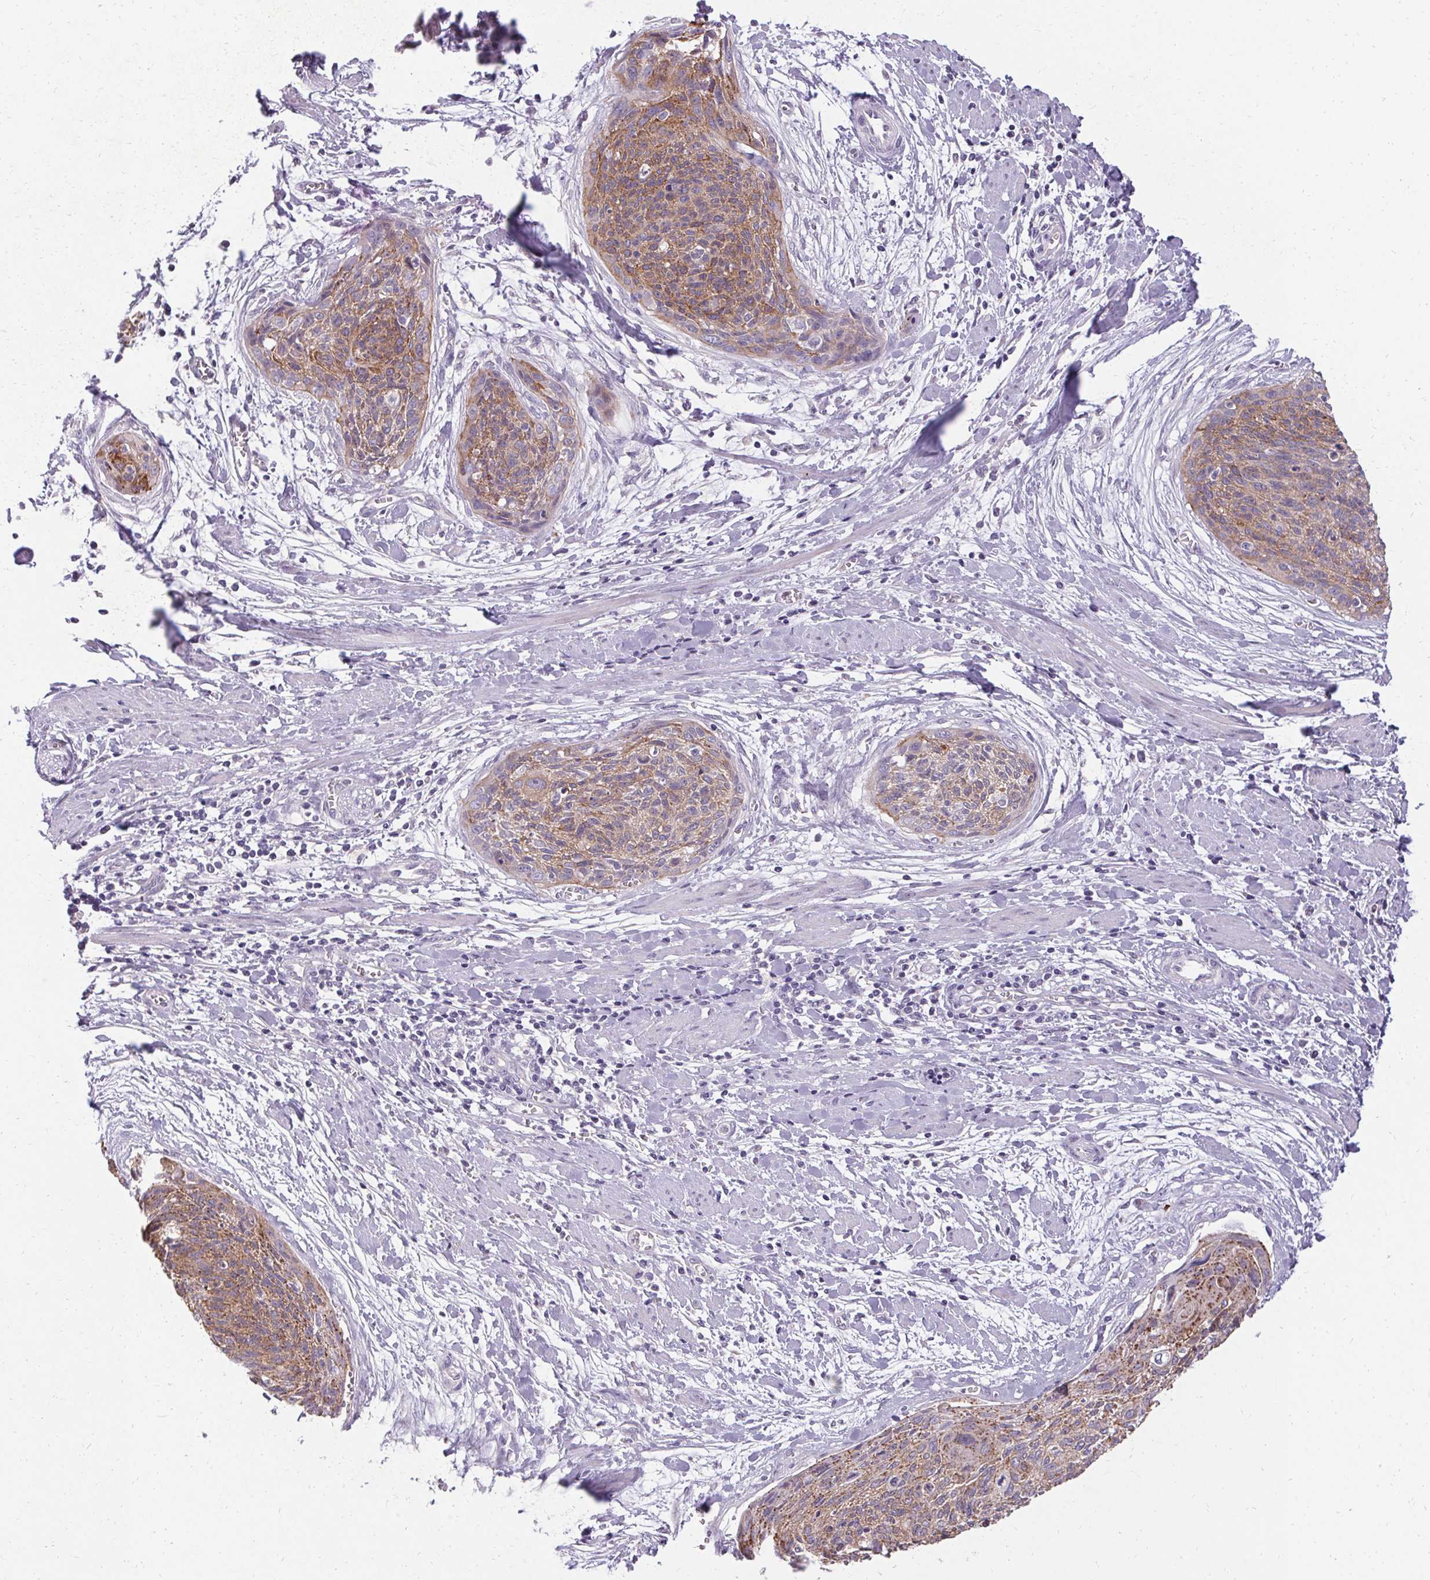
{"staining": {"intensity": "weak", "quantity": ">75%", "location": "cytoplasmic/membranous"}, "tissue": "cervical cancer", "cell_type": "Tumor cells", "image_type": "cancer", "snomed": [{"axis": "morphology", "description": "Squamous cell carcinoma, NOS"}, {"axis": "topography", "description": "Cervix"}], "caption": "Immunohistochemical staining of human cervical cancer displays weak cytoplasmic/membranous protein expression in about >75% of tumor cells.", "gene": "HSD17B3", "patient": {"sex": "female", "age": 55}}